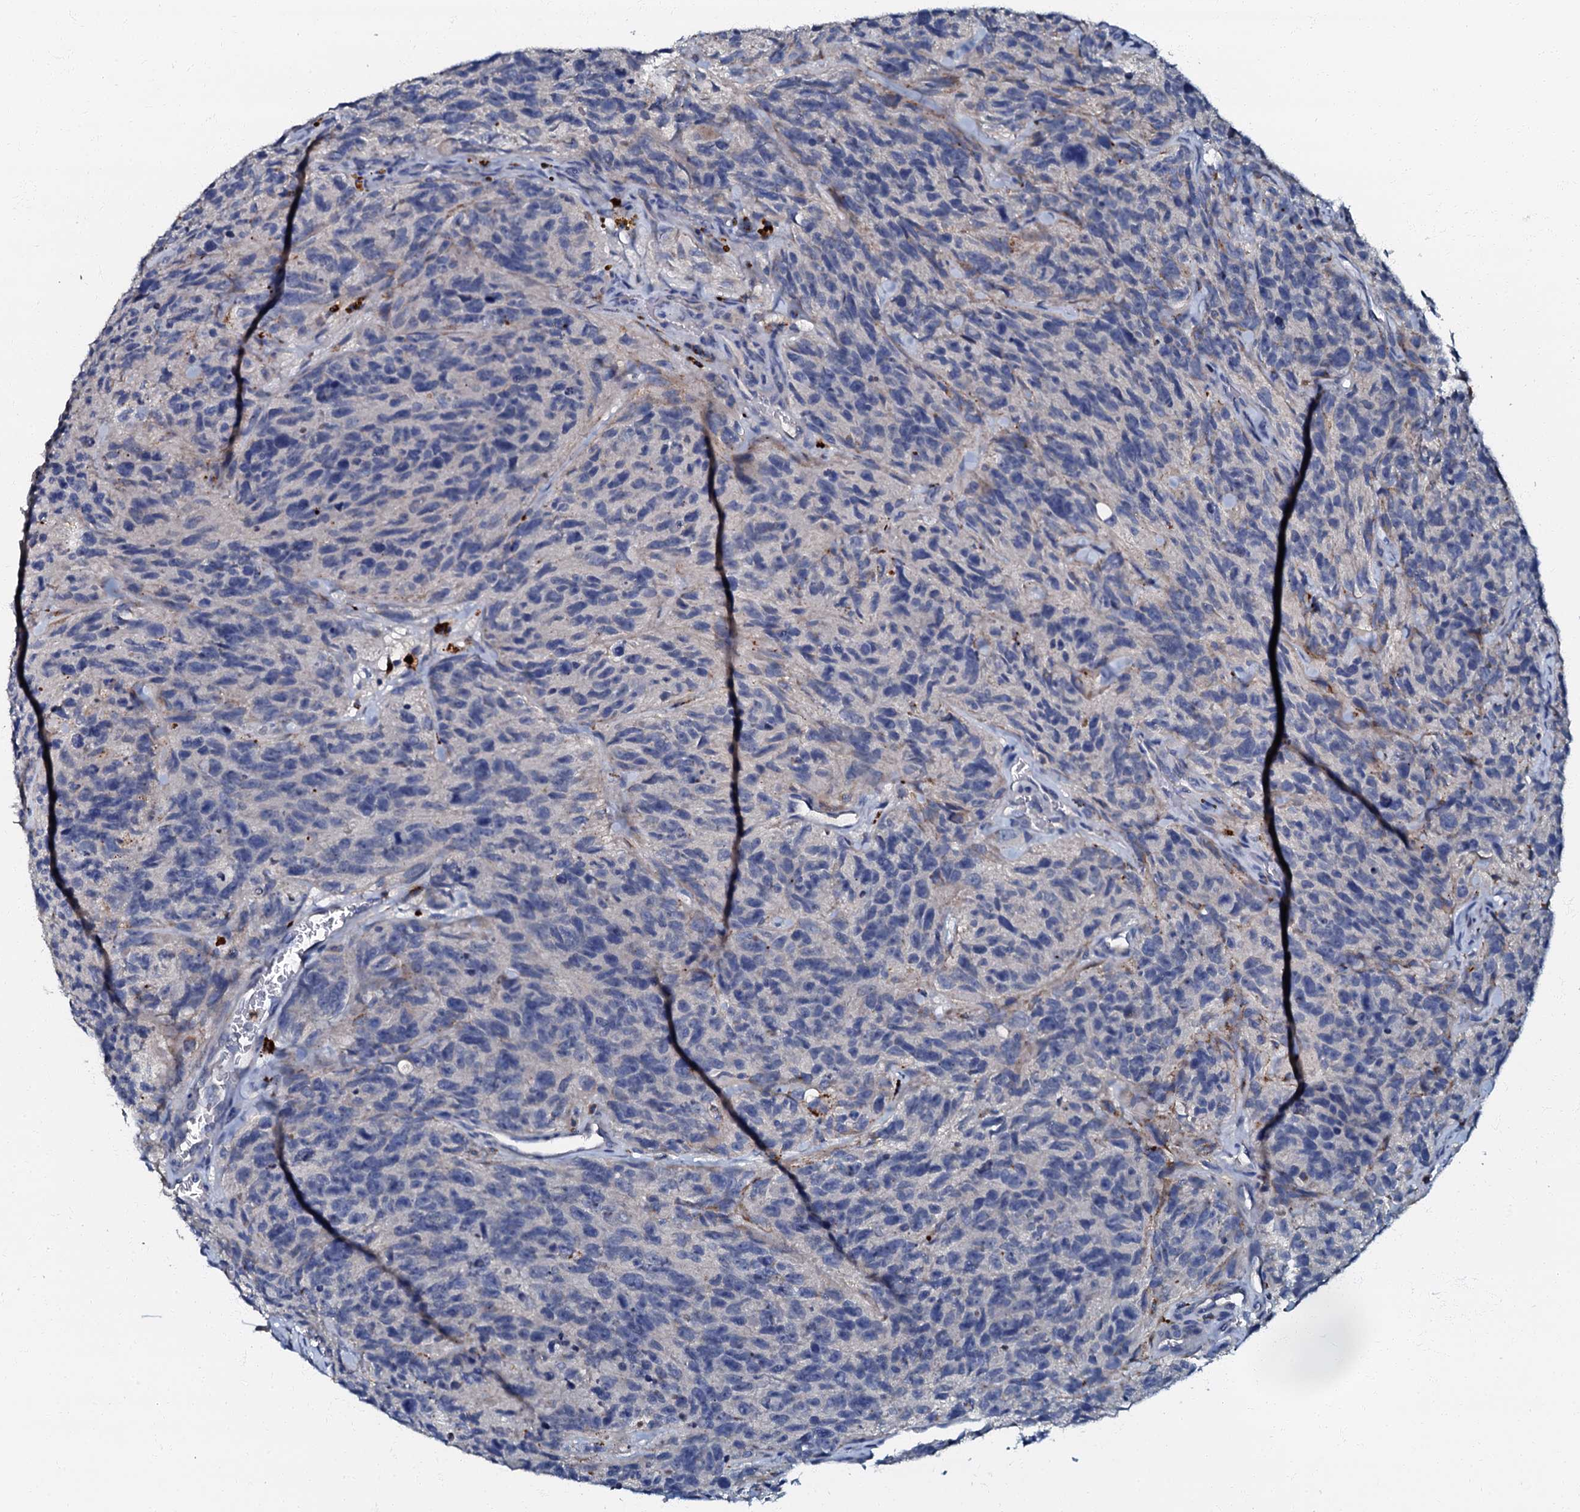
{"staining": {"intensity": "negative", "quantity": "none", "location": "none"}, "tissue": "glioma", "cell_type": "Tumor cells", "image_type": "cancer", "snomed": [{"axis": "morphology", "description": "Glioma, malignant, High grade"}, {"axis": "topography", "description": "Brain"}], "caption": "Immunohistochemical staining of malignant glioma (high-grade) exhibits no significant positivity in tumor cells.", "gene": "OLAH", "patient": {"sex": "male", "age": 69}}